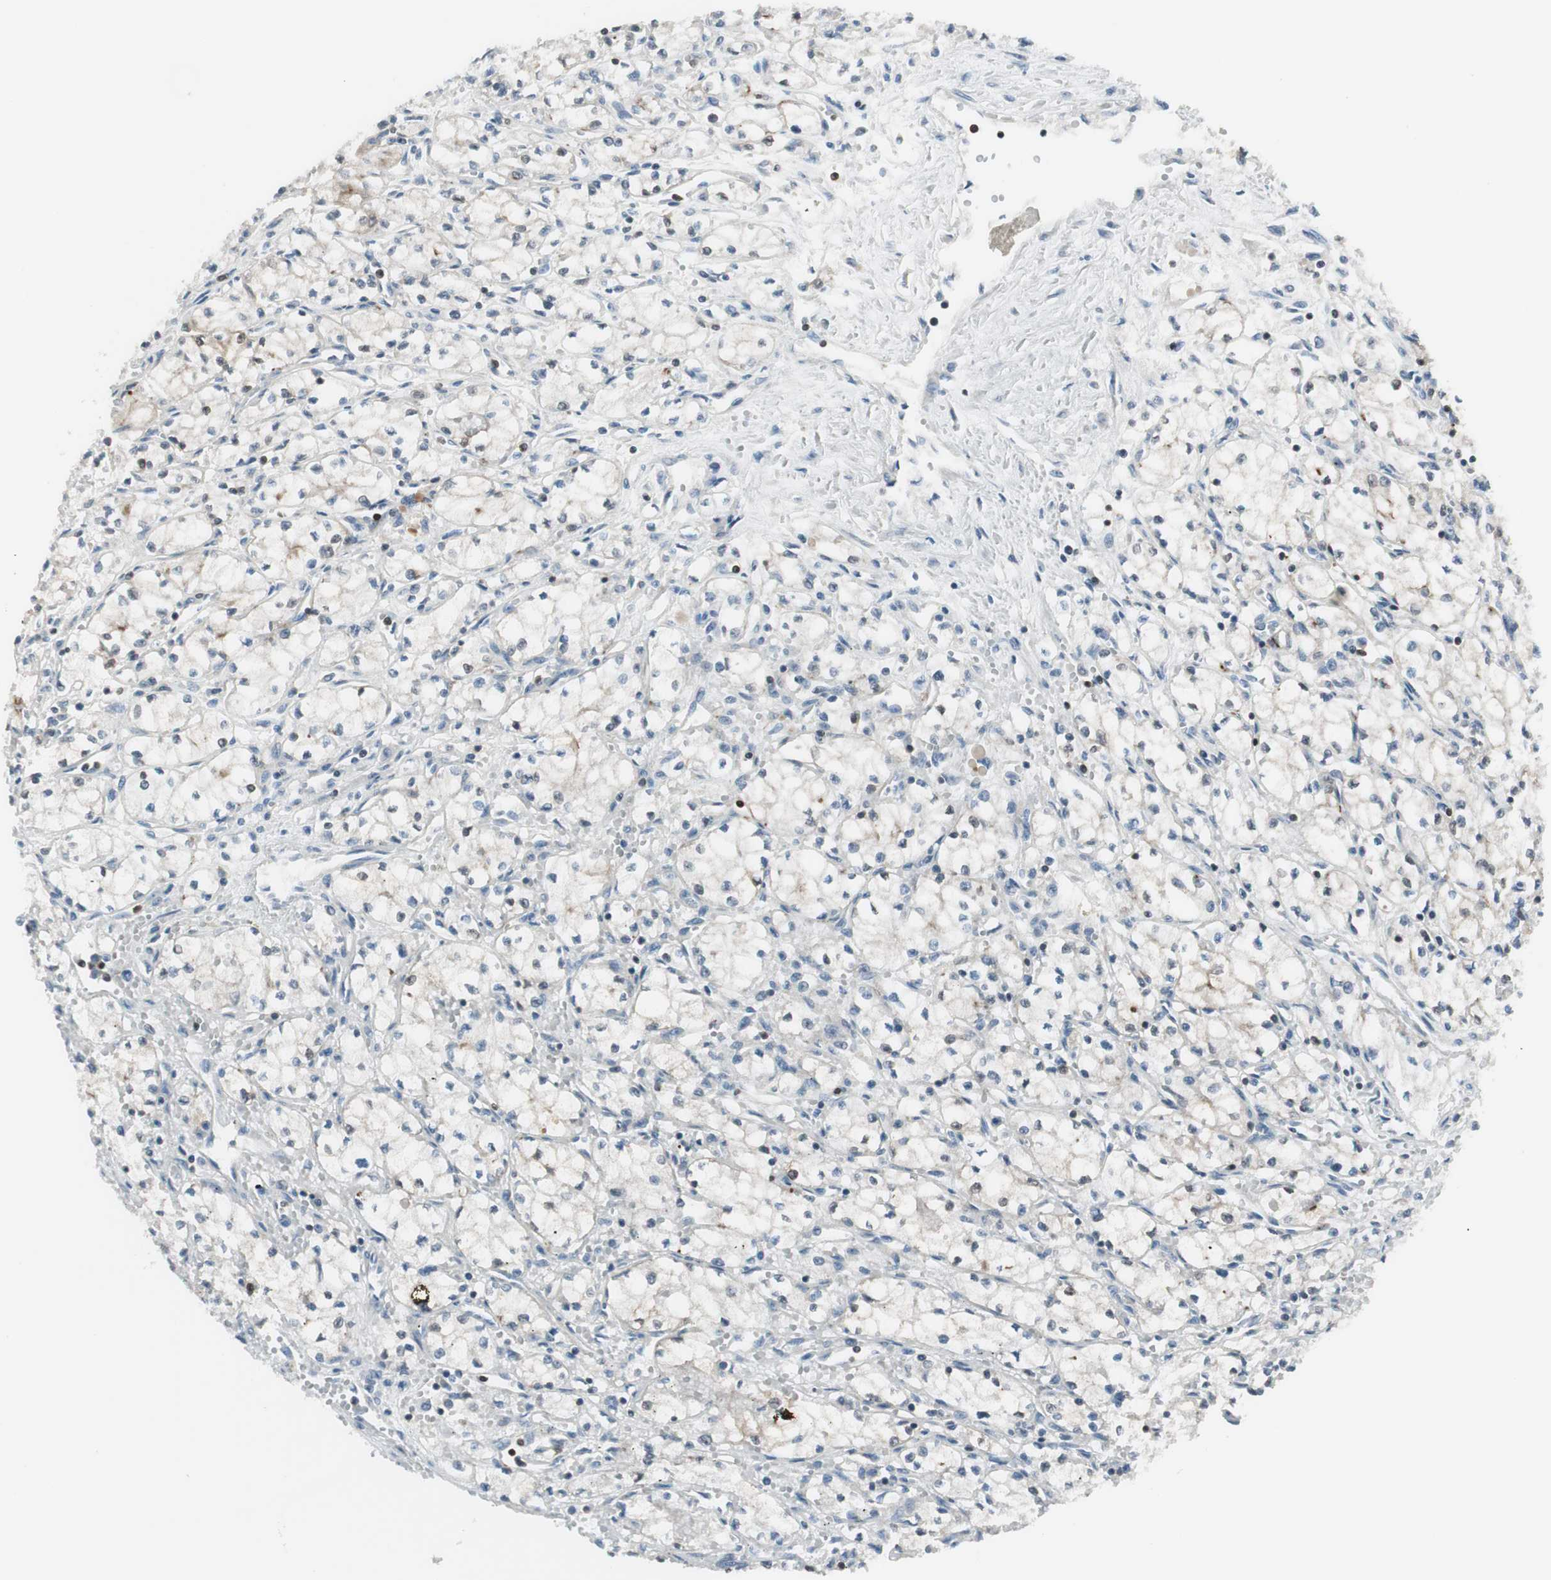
{"staining": {"intensity": "negative", "quantity": "none", "location": "none"}, "tissue": "renal cancer", "cell_type": "Tumor cells", "image_type": "cancer", "snomed": [{"axis": "morphology", "description": "Normal tissue, NOS"}, {"axis": "morphology", "description": "Adenocarcinoma, NOS"}, {"axis": "topography", "description": "Kidney"}], "caption": "An immunohistochemistry (IHC) micrograph of renal cancer is shown. There is no staining in tumor cells of renal cancer.", "gene": "SLC9A3R1", "patient": {"sex": "male", "age": 59}}